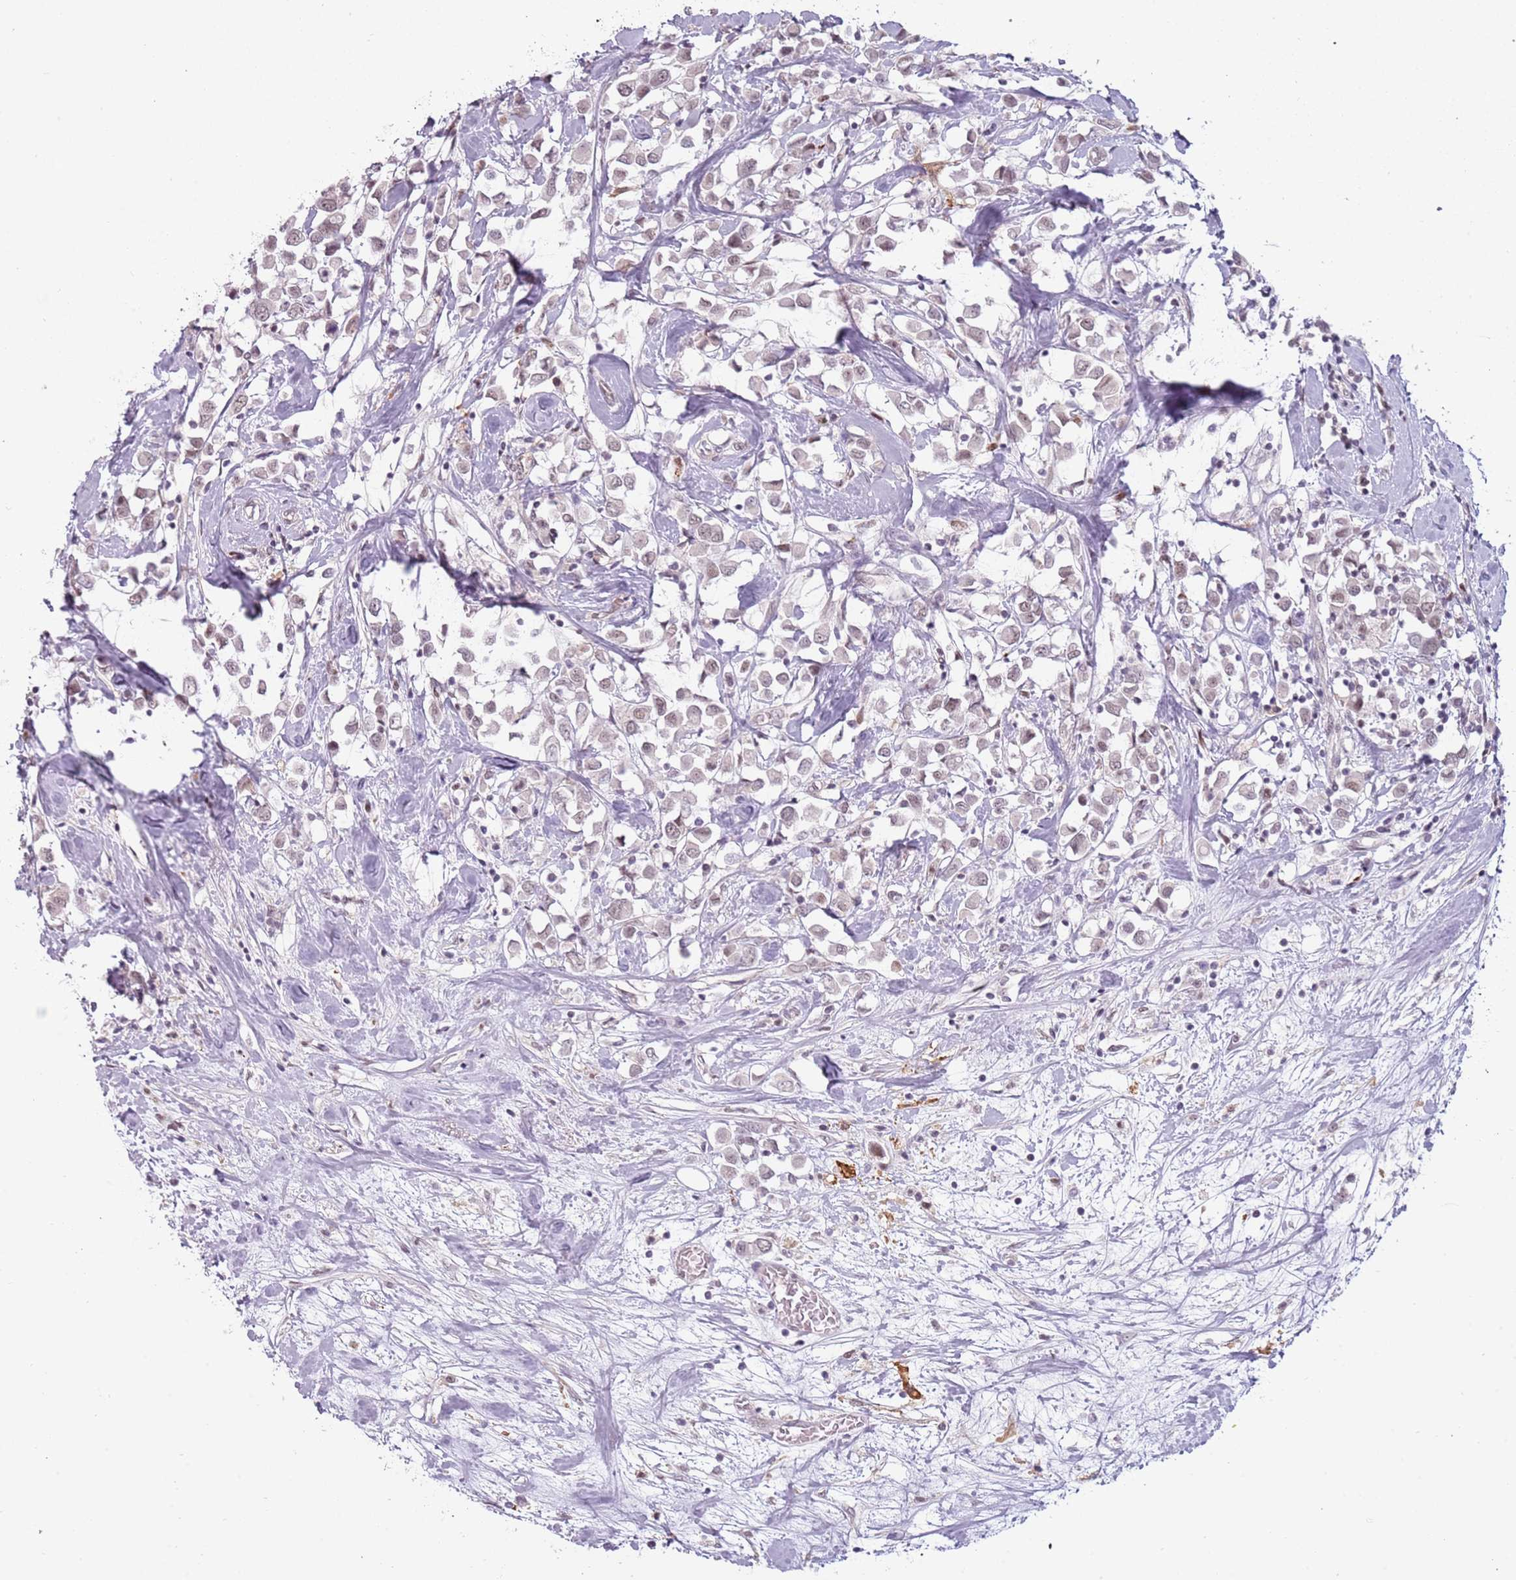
{"staining": {"intensity": "weak", "quantity": ">75%", "location": "nuclear"}, "tissue": "breast cancer", "cell_type": "Tumor cells", "image_type": "cancer", "snomed": [{"axis": "morphology", "description": "Duct carcinoma"}, {"axis": "topography", "description": "Breast"}], "caption": "The histopathology image displays immunohistochemical staining of breast cancer. There is weak nuclear staining is seen in approximately >75% of tumor cells. Immunohistochemistry (ihc) stains the protein of interest in brown and the nuclei are stained blue.", "gene": "REXO4", "patient": {"sex": "female", "age": 61}}